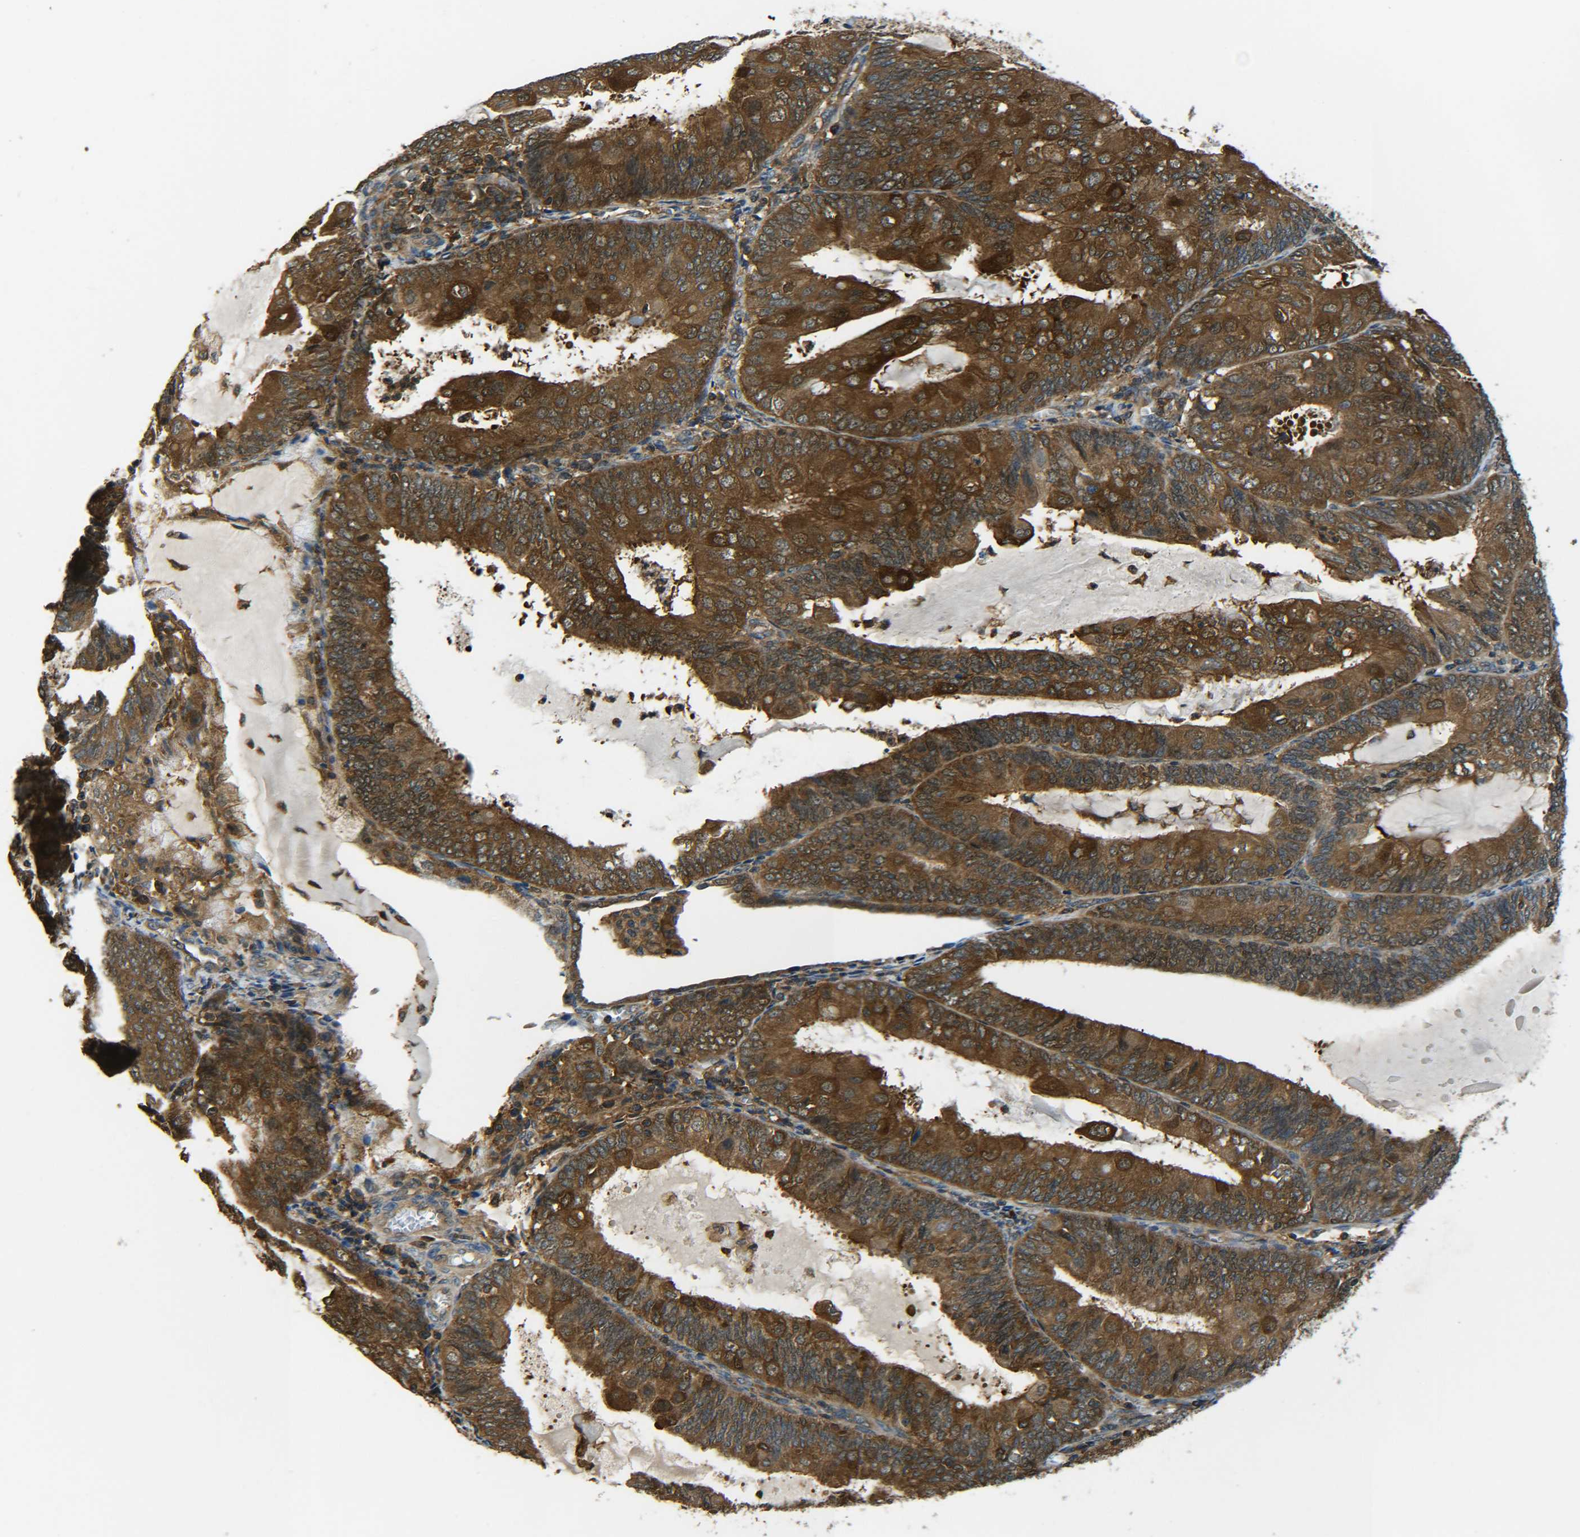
{"staining": {"intensity": "strong", "quantity": ">75%", "location": "cytoplasmic/membranous"}, "tissue": "endometrial cancer", "cell_type": "Tumor cells", "image_type": "cancer", "snomed": [{"axis": "morphology", "description": "Adenocarcinoma, NOS"}, {"axis": "topography", "description": "Endometrium"}], "caption": "Immunohistochemistry staining of endometrial cancer (adenocarcinoma), which displays high levels of strong cytoplasmic/membranous positivity in about >75% of tumor cells indicating strong cytoplasmic/membranous protein staining. The staining was performed using DAB (3,3'-diaminobenzidine) (brown) for protein detection and nuclei were counterstained in hematoxylin (blue).", "gene": "PREB", "patient": {"sex": "female", "age": 81}}